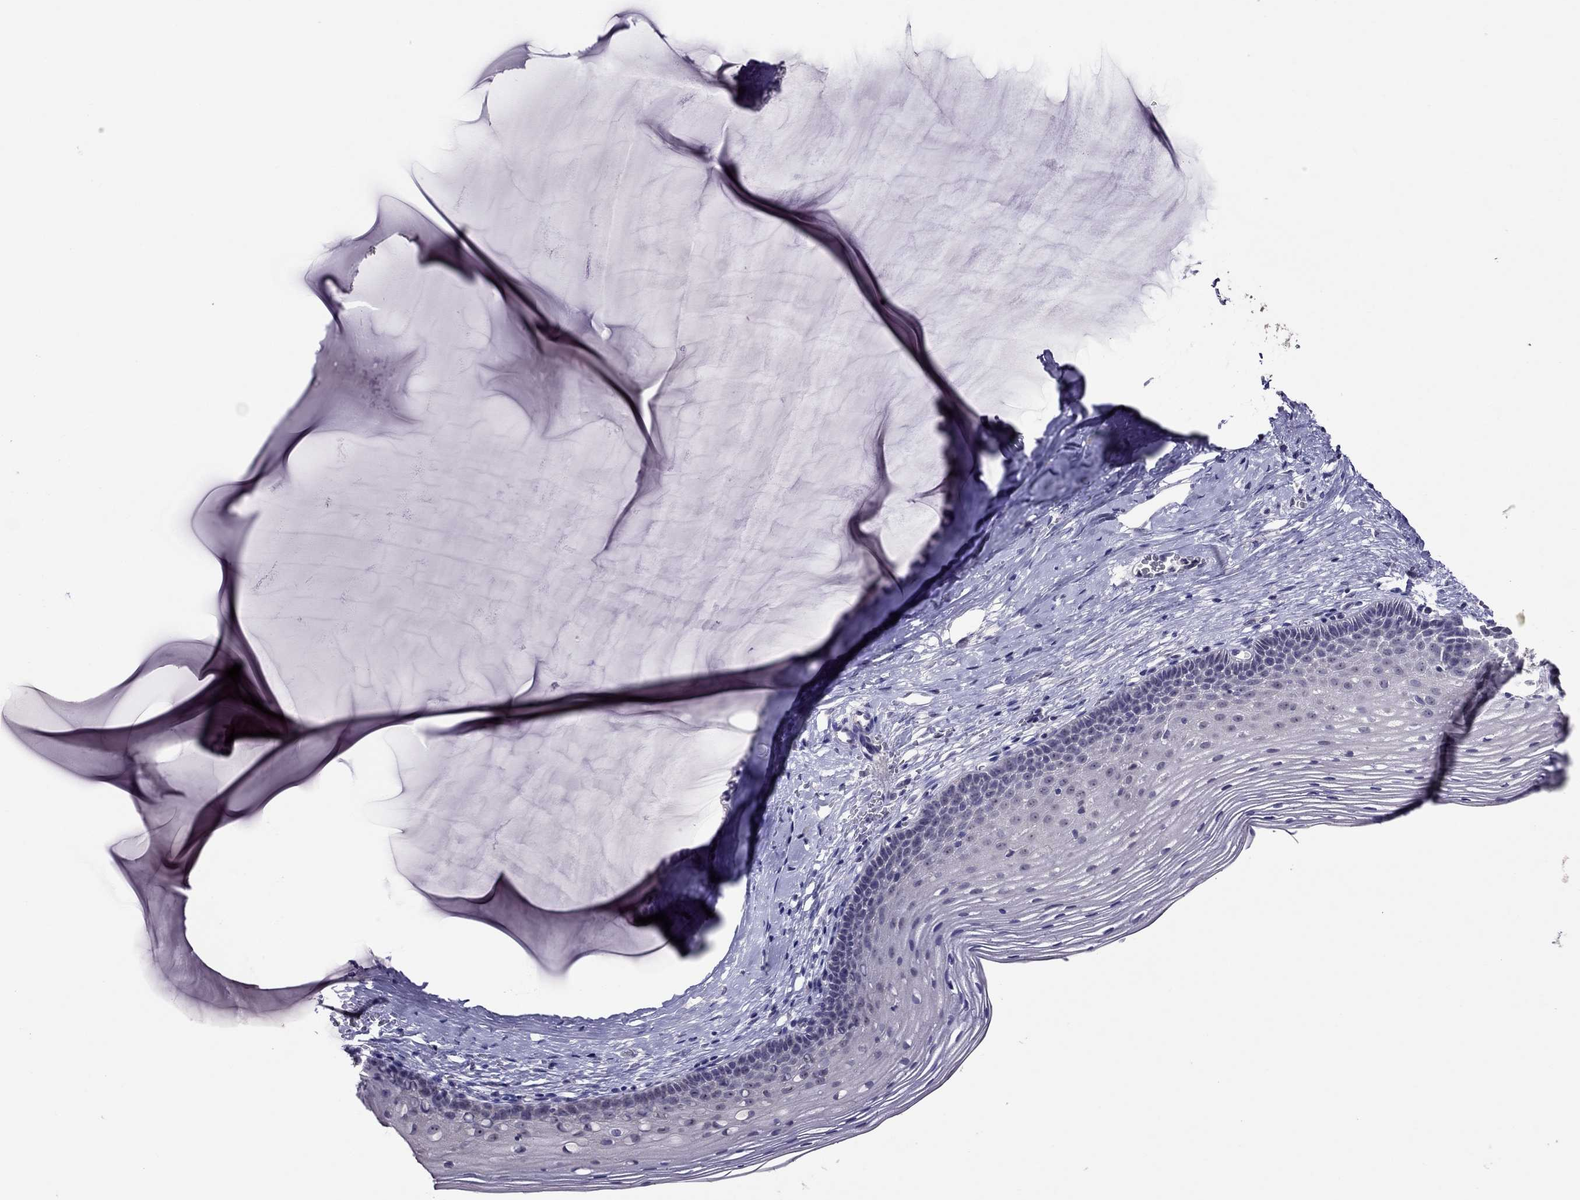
{"staining": {"intensity": "negative", "quantity": "none", "location": "none"}, "tissue": "cervix", "cell_type": "Glandular cells", "image_type": "normal", "snomed": [{"axis": "morphology", "description": "Normal tissue, NOS"}, {"axis": "topography", "description": "Cervix"}], "caption": "Cervix stained for a protein using immunohistochemistry (IHC) displays no staining glandular cells.", "gene": "LRRC46", "patient": {"sex": "female", "age": 40}}